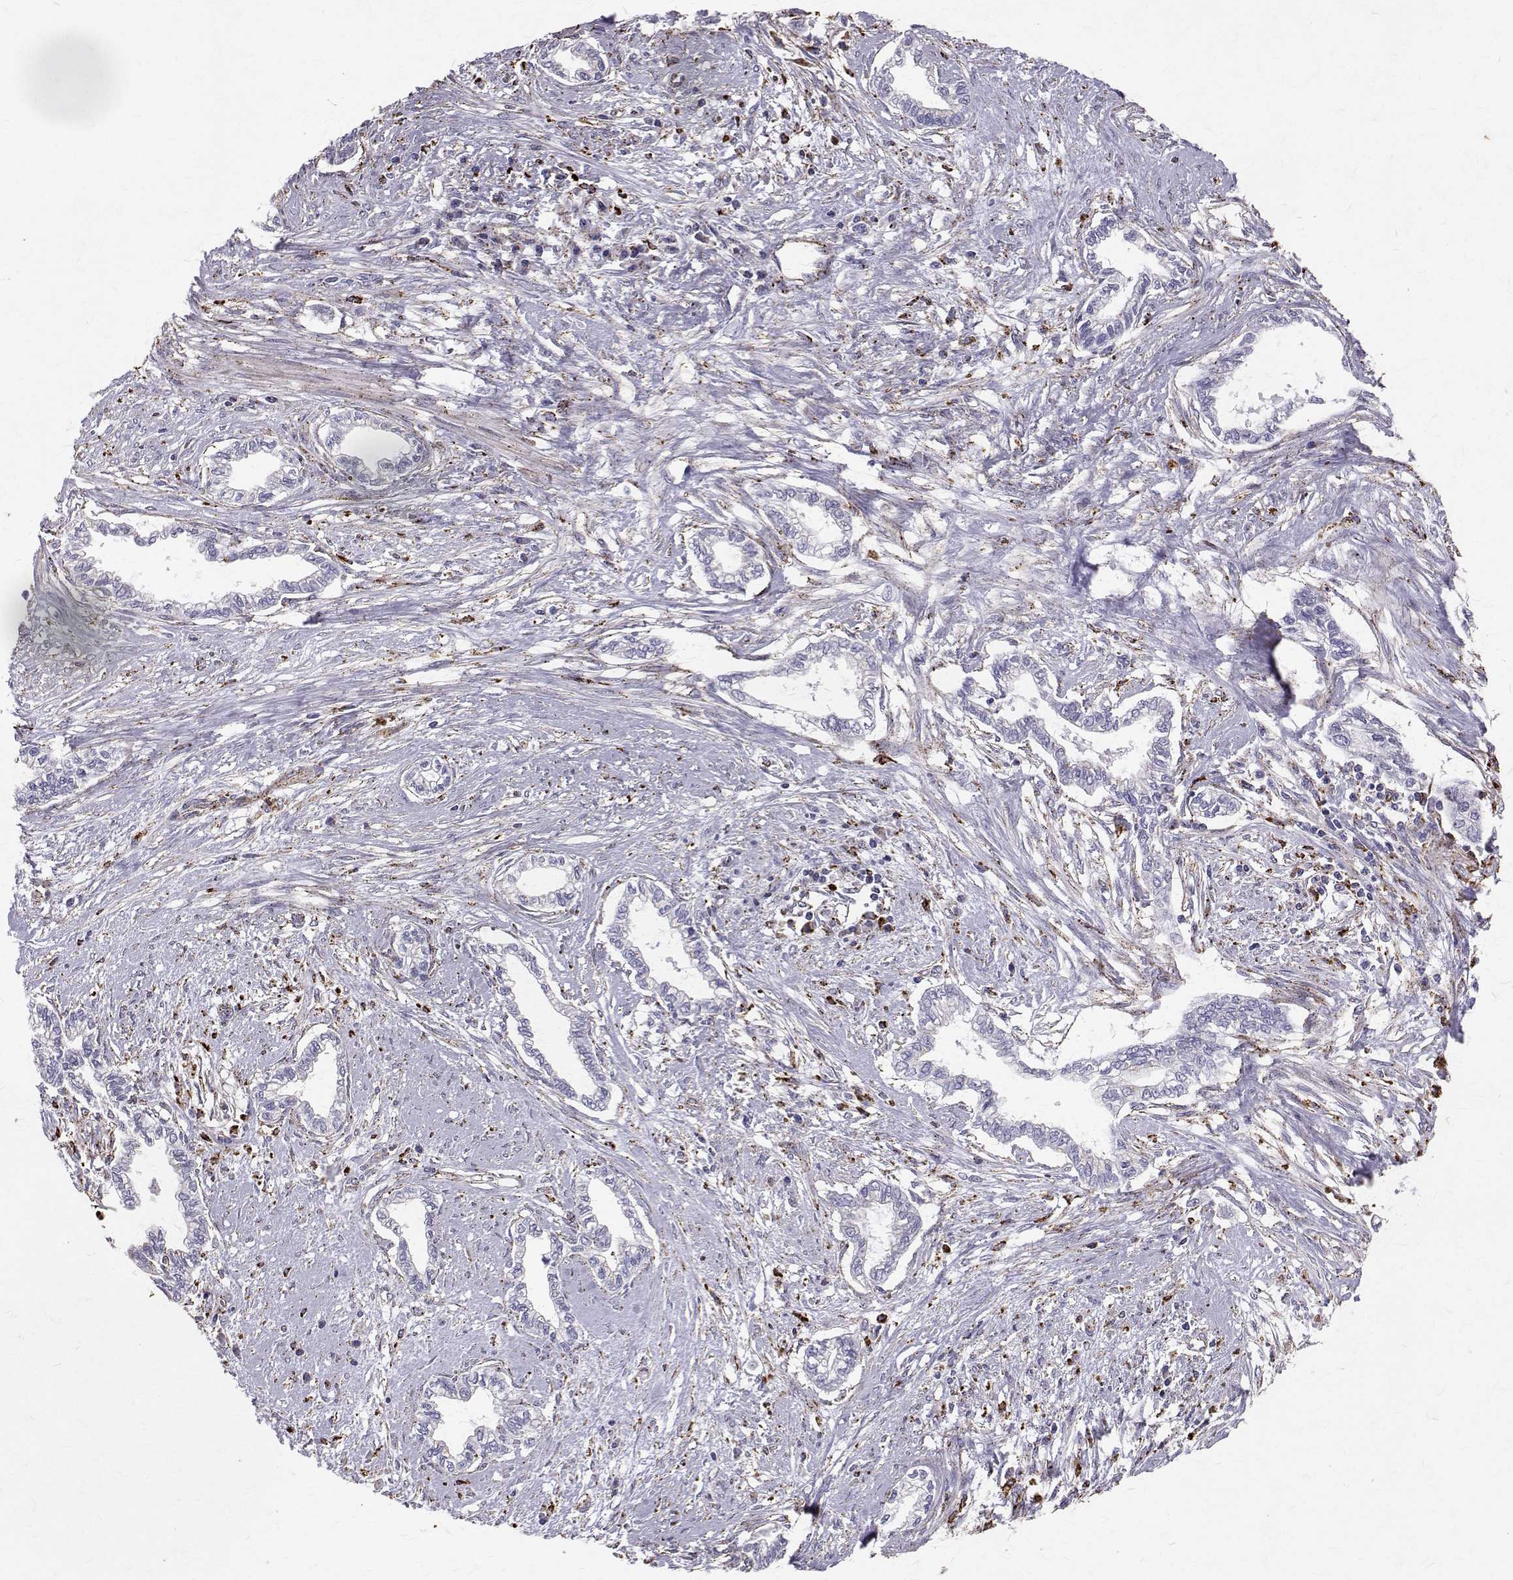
{"staining": {"intensity": "negative", "quantity": "none", "location": "none"}, "tissue": "cervical cancer", "cell_type": "Tumor cells", "image_type": "cancer", "snomed": [{"axis": "morphology", "description": "Adenocarcinoma, NOS"}, {"axis": "topography", "description": "Cervix"}], "caption": "Histopathology image shows no protein expression in tumor cells of cervical cancer (adenocarcinoma) tissue.", "gene": "TPP1", "patient": {"sex": "female", "age": 62}}